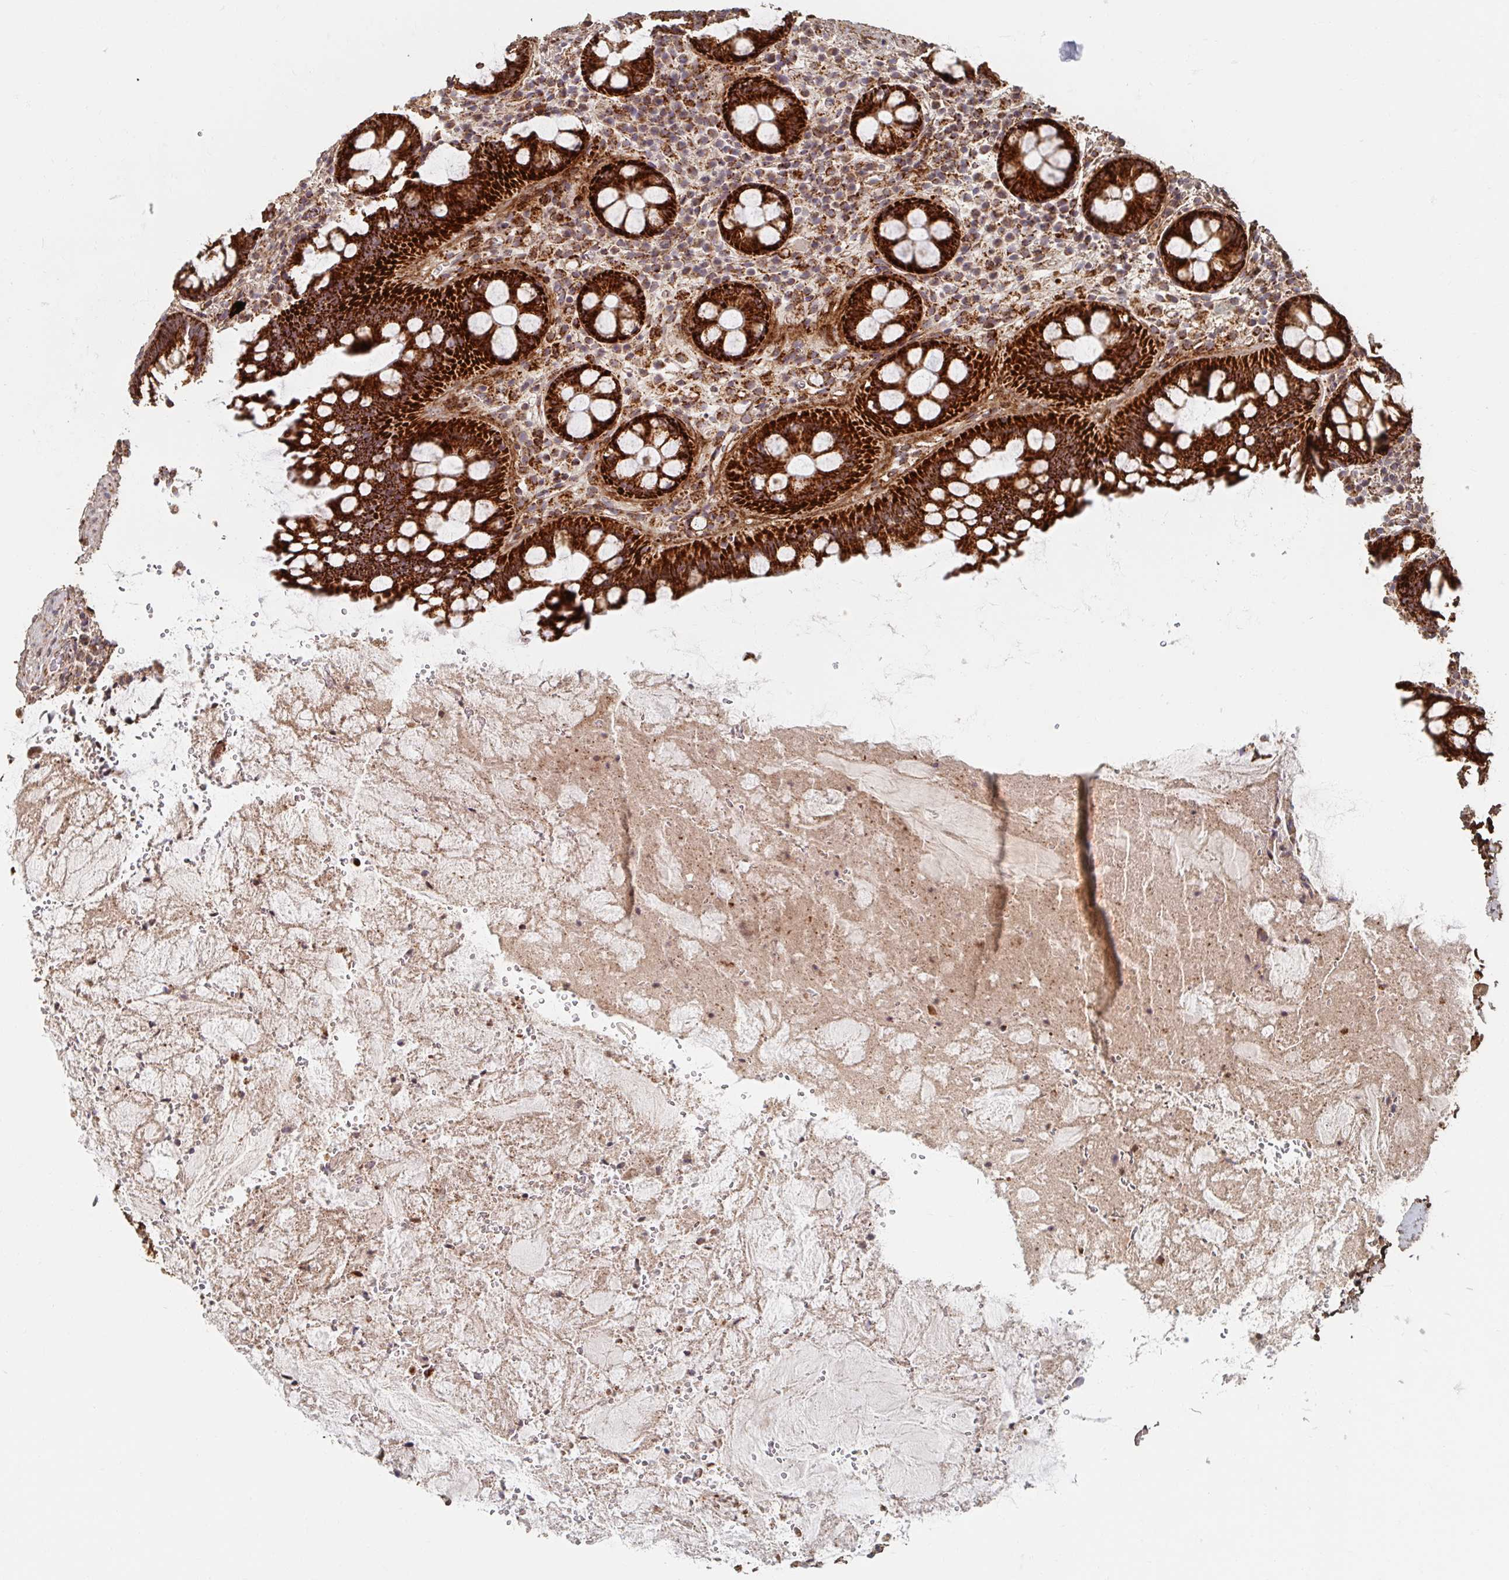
{"staining": {"intensity": "strong", "quantity": ">75%", "location": "cytoplasmic/membranous"}, "tissue": "rectum", "cell_type": "Glandular cells", "image_type": "normal", "snomed": [{"axis": "morphology", "description": "Normal tissue, NOS"}, {"axis": "topography", "description": "Rectum"}], "caption": "Benign rectum exhibits strong cytoplasmic/membranous expression in approximately >75% of glandular cells, visualized by immunohistochemistry. (Stains: DAB (3,3'-diaminobenzidine) in brown, nuclei in blue, Microscopy: brightfield microscopy at high magnification).", "gene": "MAVS", "patient": {"sex": "female", "age": 69}}